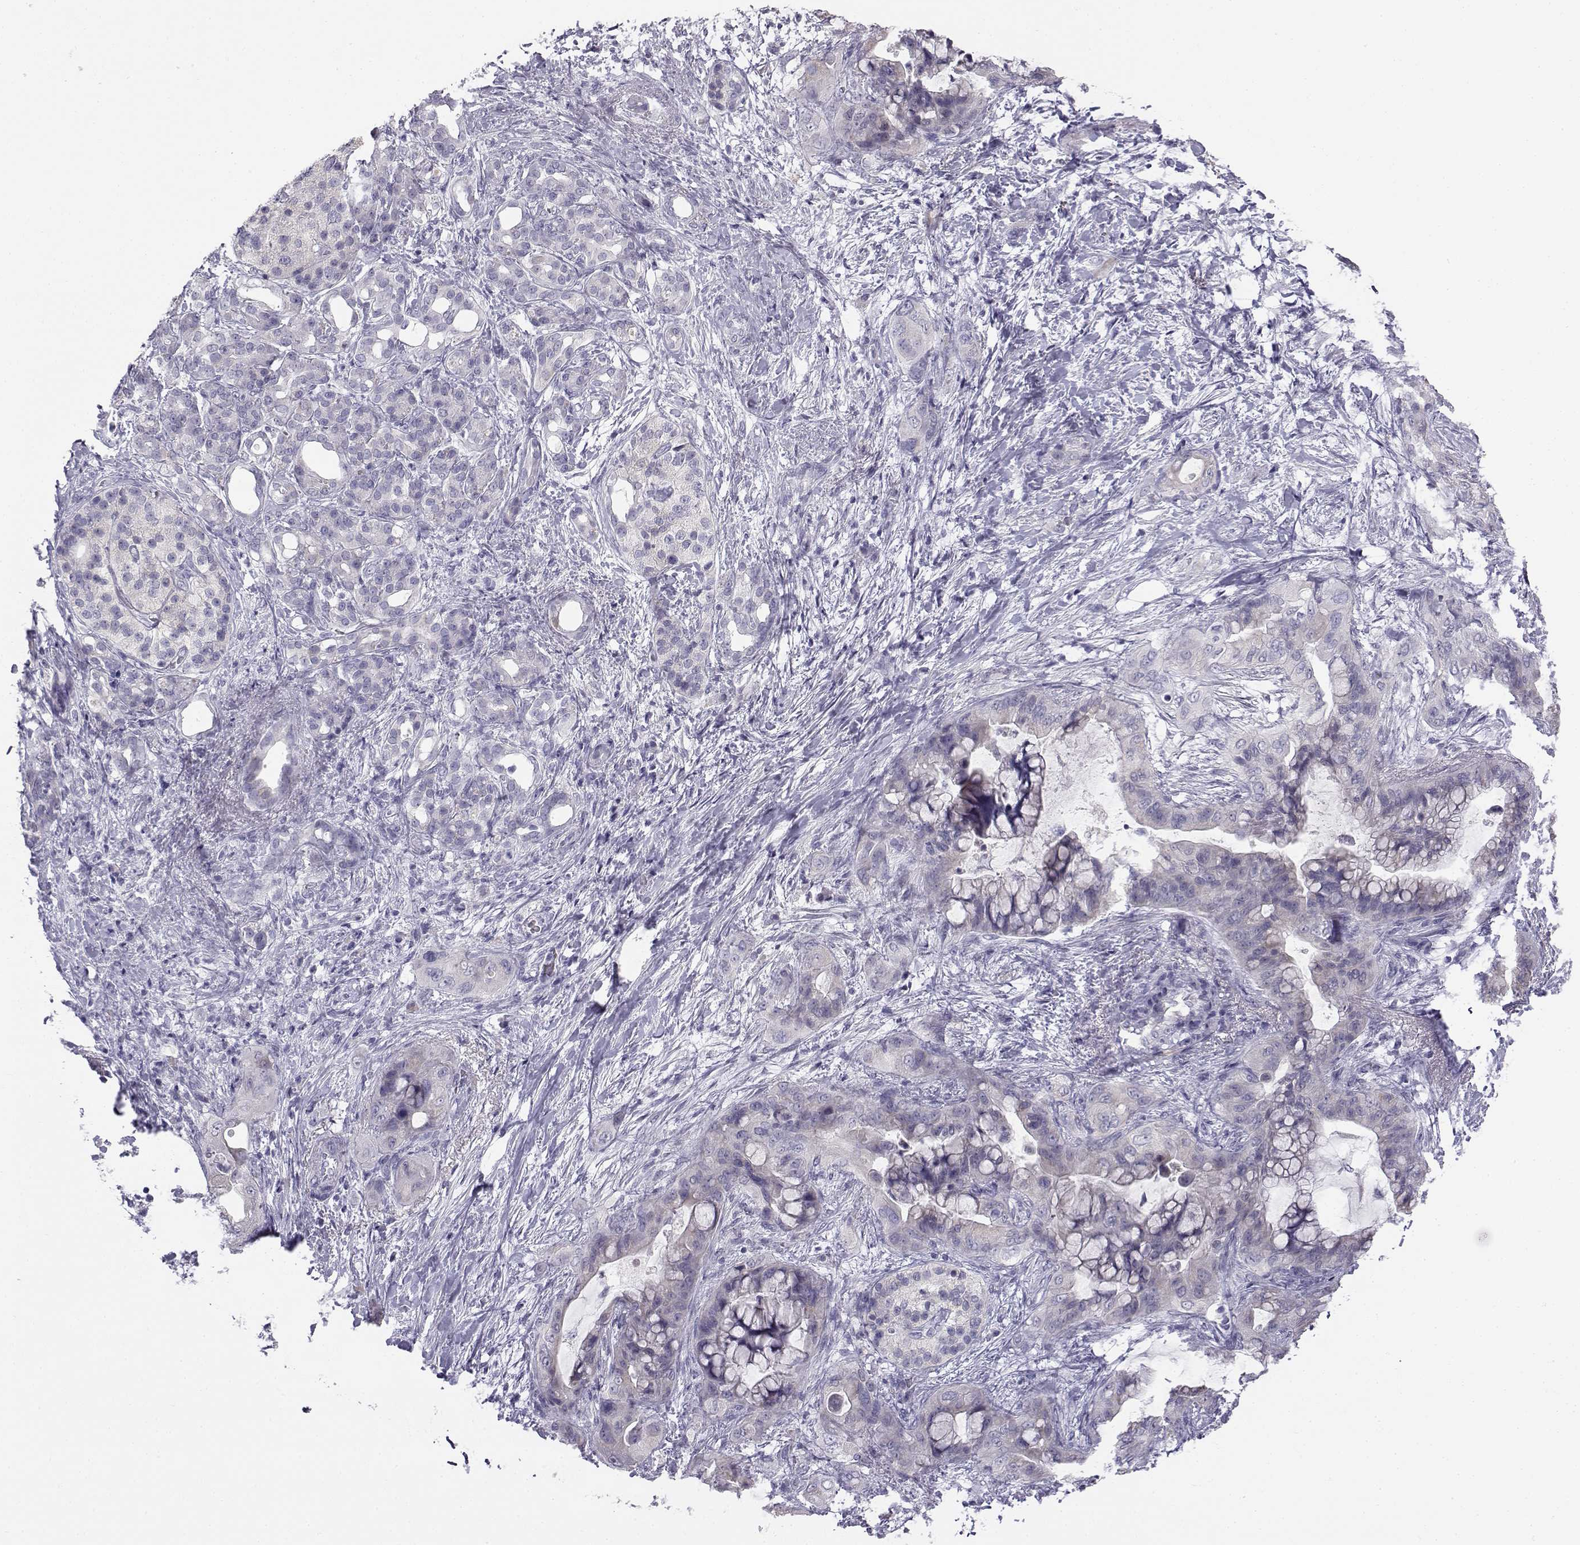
{"staining": {"intensity": "negative", "quantity": "none", "location": "none"}, "tissue": "pancreatic cancer", "cell_type": "Tumor cells", "image_type": "cancer", "snomed": [{"axis": "morphology", "description": "Adenocarcinoma, NOS"}, {"axis": "topography", "description": "Pancreas"}], "caption": "High power microscopy histopathology image of an IHC micrograph of adenocarcinoma (pancreatic), revealing no significant positivity in tumor cells. (DAB immunohistochemistry (IHC), high magnification).", "gene": "KCNMB4", "patient": {"sex": "male", "age": 71}}